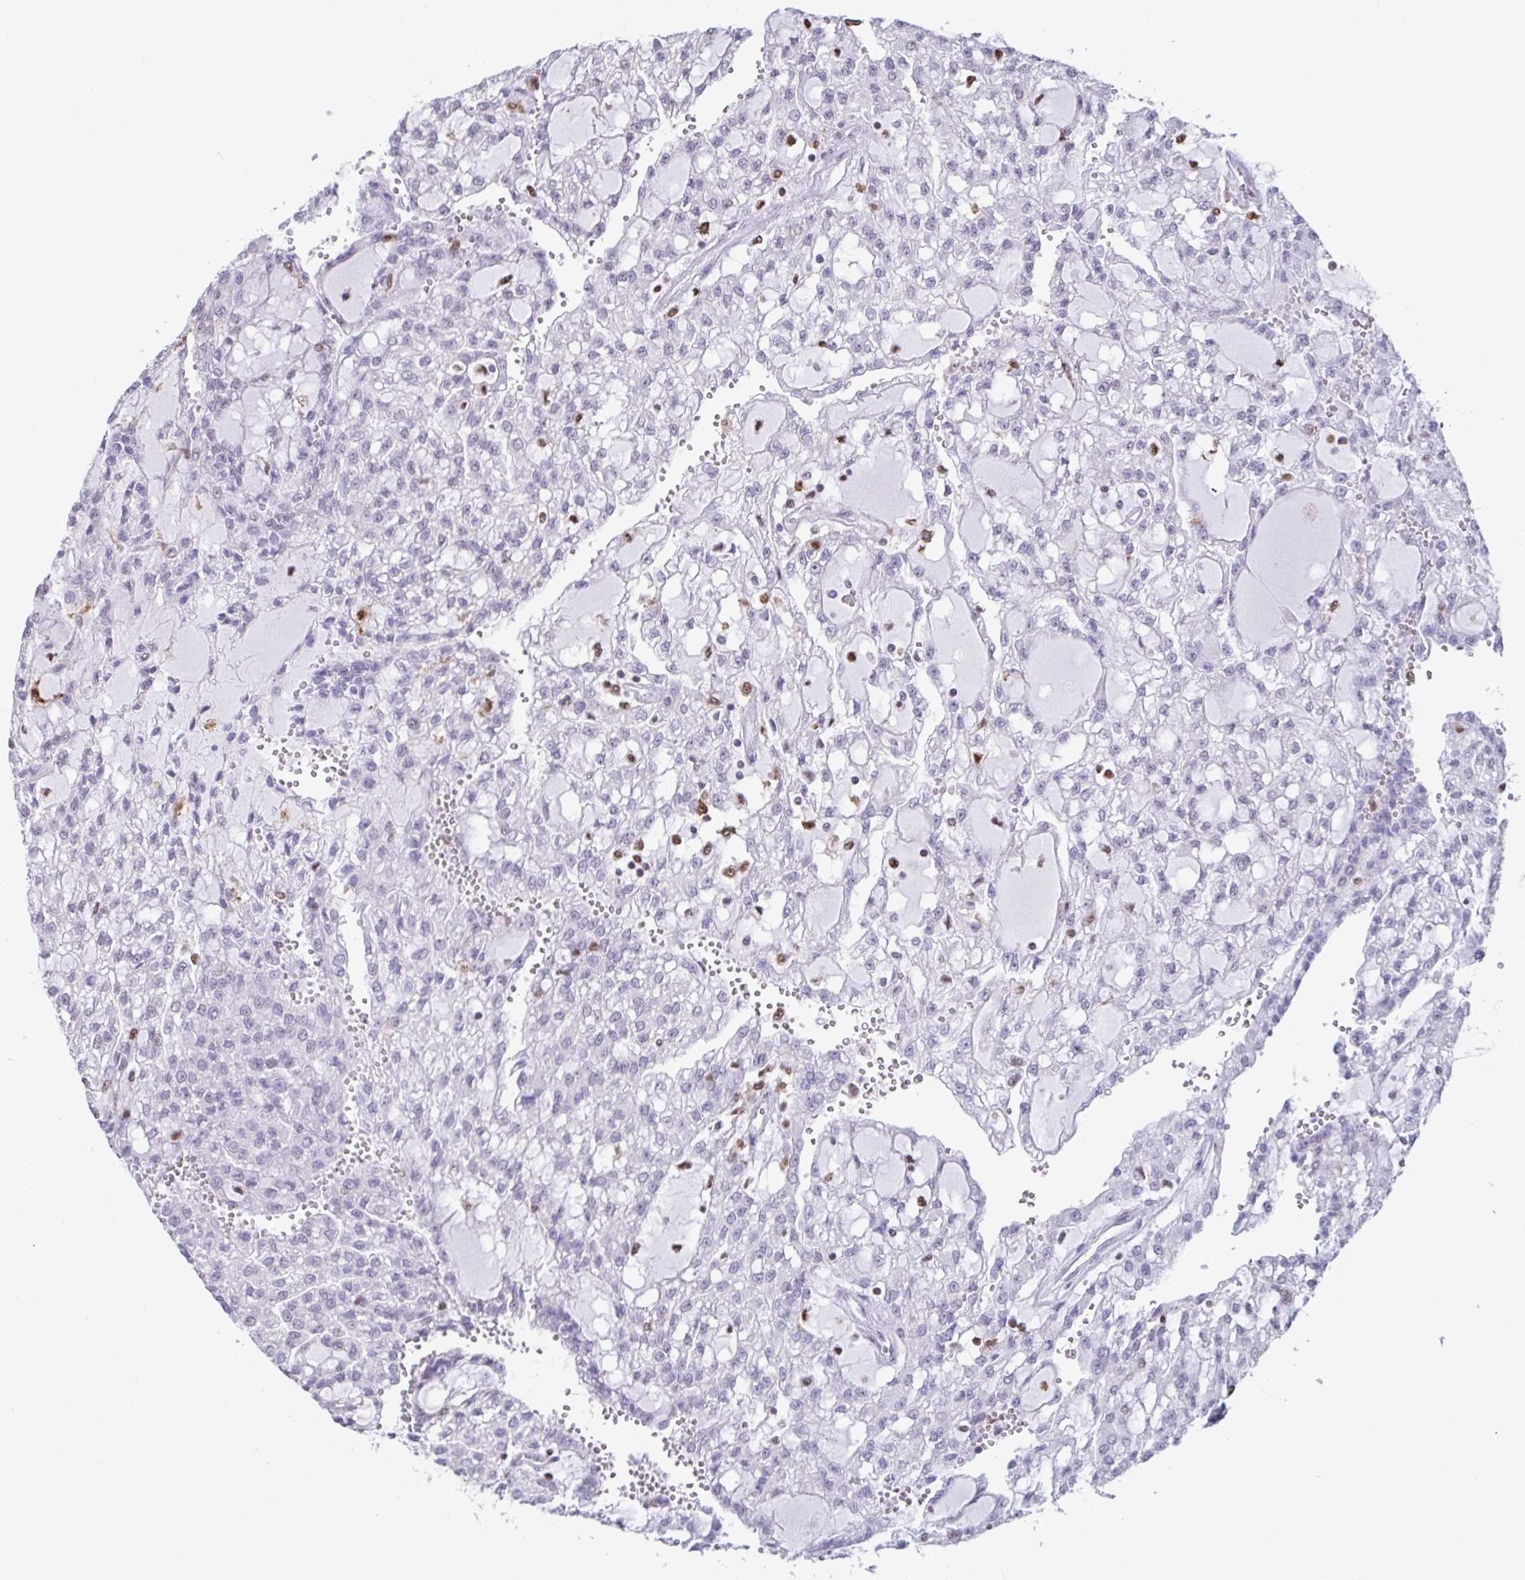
{"staining": {"intensity": "negative", "quantity": "none", "location": "none"}, "tissue": "renal cancer", "cell_type": "Tumor cells", "image_type": "cancer", "snomed": [{"axis": "morphology", "description": "Adenocarcinoma, NOS"}, {"axis": "topography", "description": "Kidney"}], "caption": "This is an immunohistochemistry (IHC) photomicrograph of adenocarcinoma (renal). There is no positivity in tumor cells.", "gene": "BTBD10", "patient": {"sex": "male", "age": 63}}